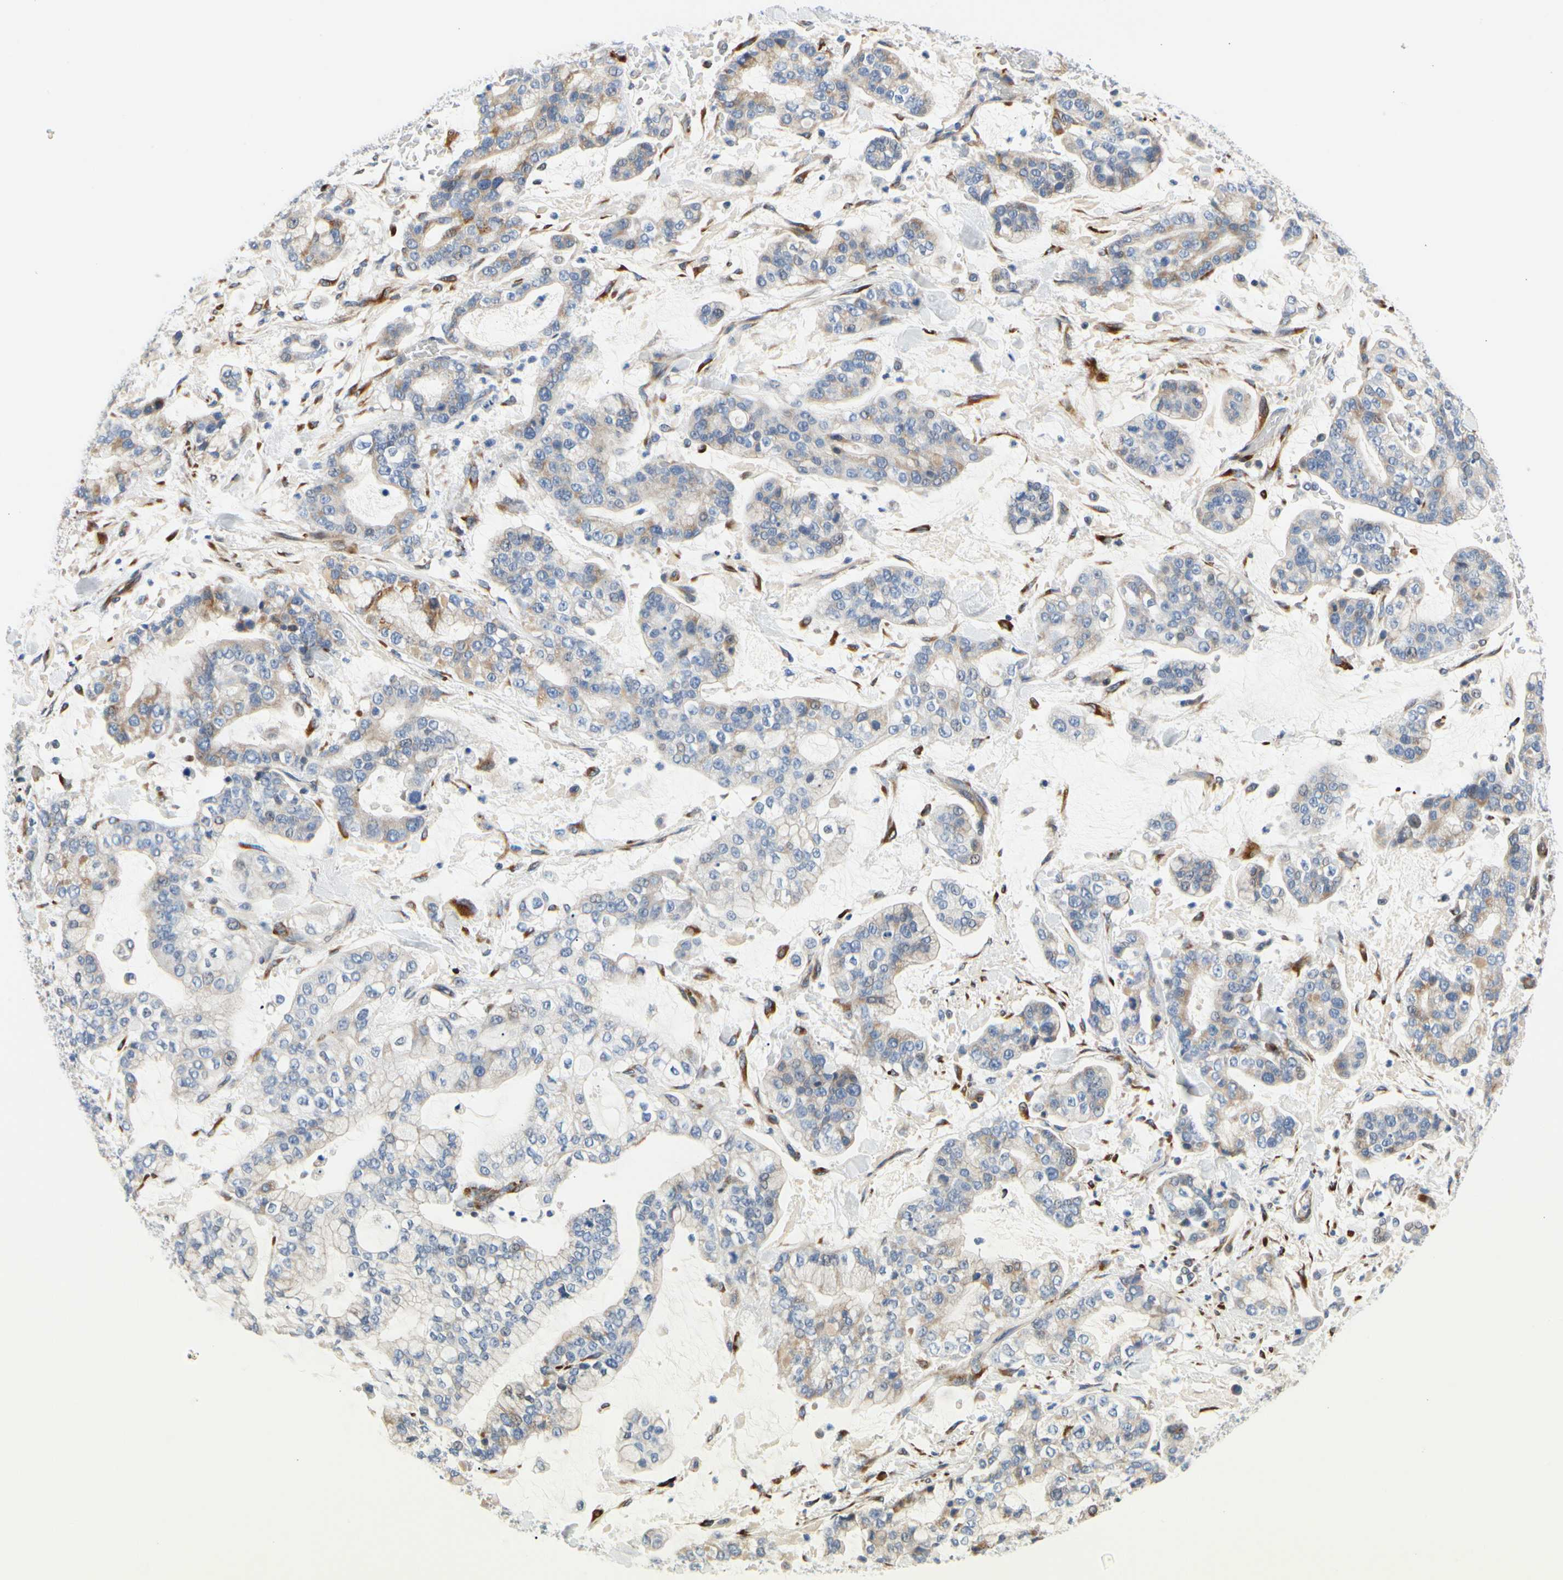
{"staining": {"intensity": "weak", "quantity": "25%-75%", "location": "cytoplasmic/membranous"}, "tissue": "stomach cancer", "cell_type": "Tumor cells", "image_type": "cancer", "snomed": [{"axis": "morphology", "description": "Normal tissue, NOS"}, {"axis": "morphology", "description": "Adenocarcinoma, NOS"}, {"axis": "topography", "description": "Stomach, upper"}, {"axis": "topography", "description": "Stomach"}], "caption": "Stomach adenocarcinoma tissue displays weak cytoplasmic/membranous expression in approximately 25%-75% of tumor cells", "gene": "ZNF236", "patient": {"sex": "male", "age": 76}}